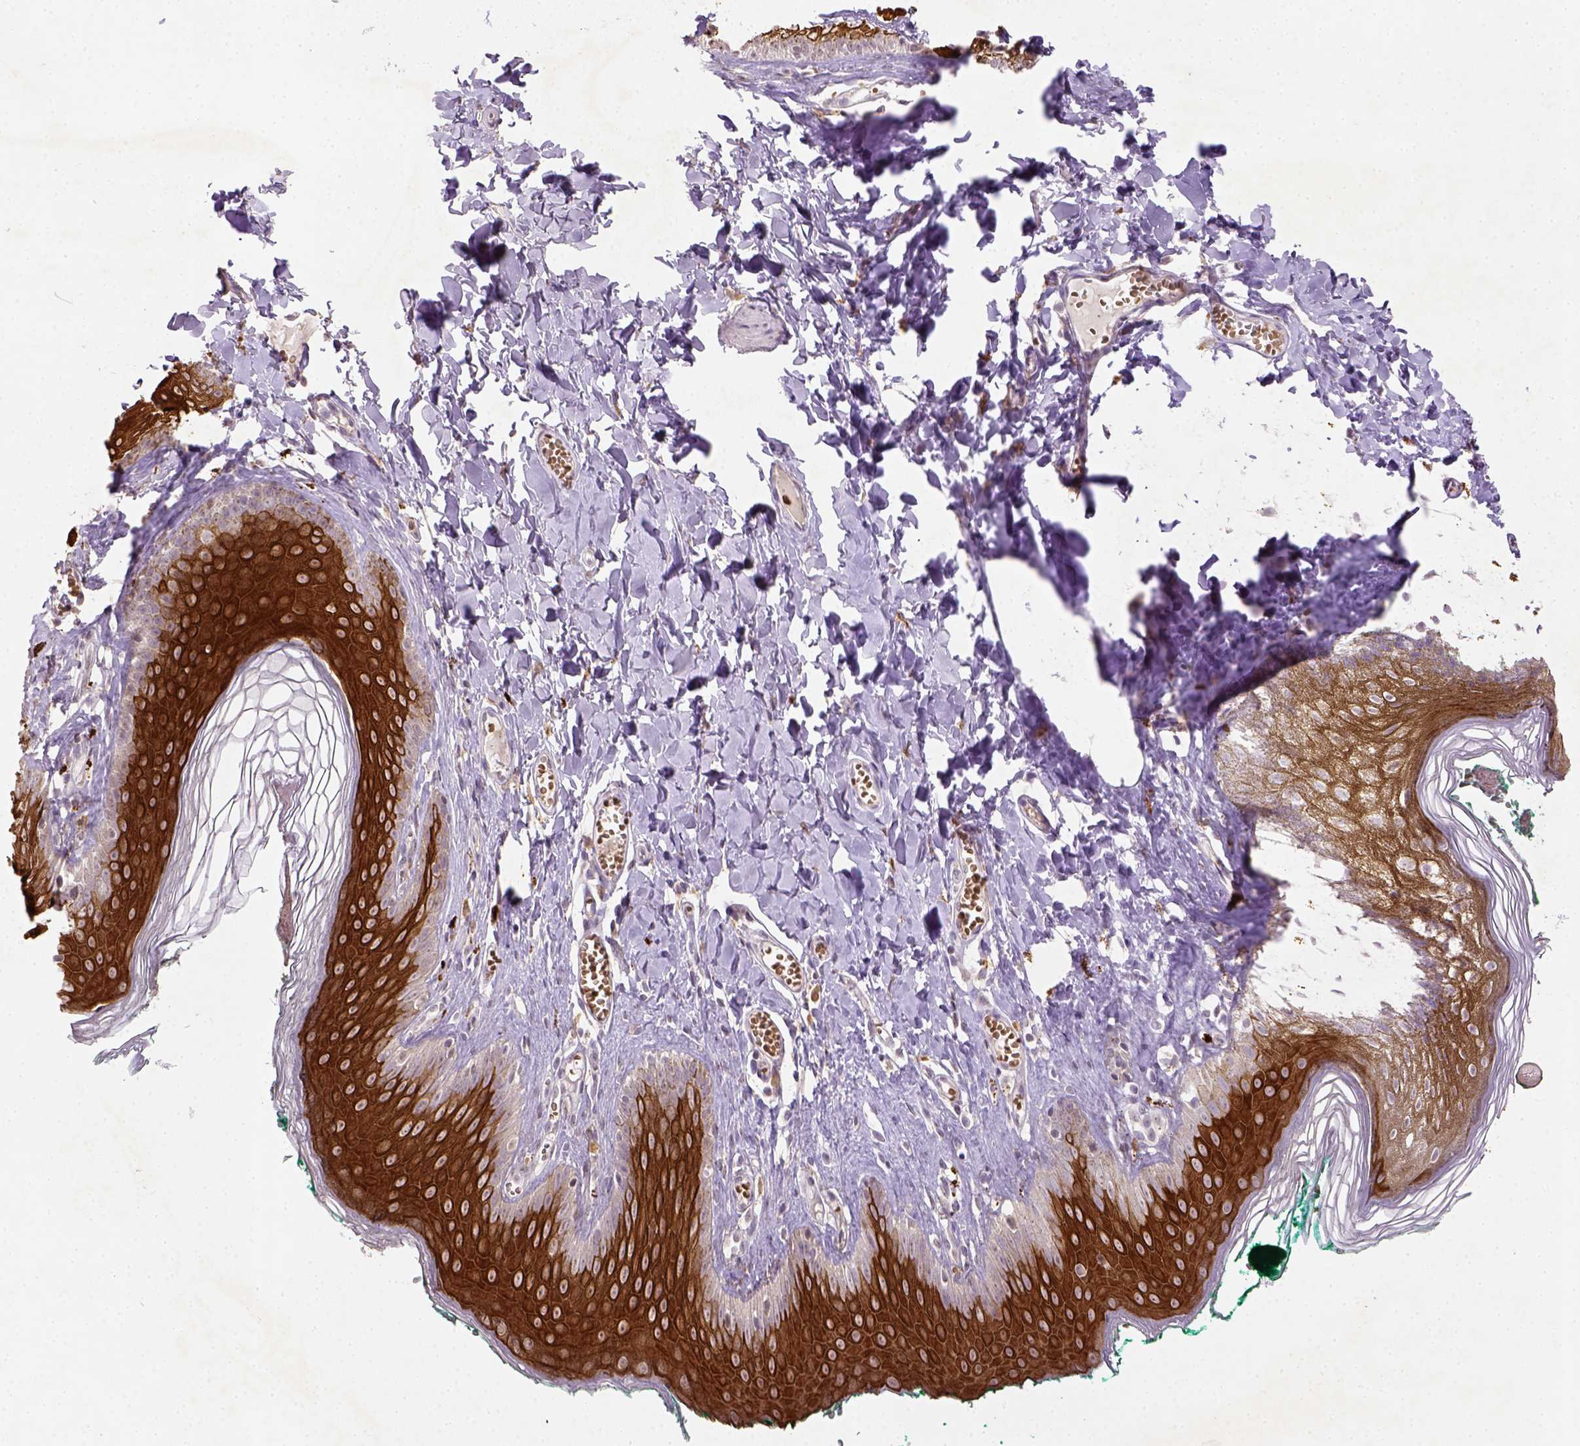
{"staining": {"intensity": "strong", "quantity": ">75%", "location": "cytoplasmic/membranous"}, "tissue": "skin", "cell_type": "Epidermal cells", "image_type": "normal", "snomed": [{"axis": "morphology", "description": "Normal tissue, NOS"}, {"axis": "topography", "description": "Vulva"}, {"axis": "topography", "description": "Peripheral nerve tissue"}], "caption": "DAB (3,3'-diaminobenzidine) immunohistochemical staining of unremarkable skin exhibits strong cytoplasmic/membranous protein positivity in approximately >75% of epidermal cells. (IHC, brightfield microscopy, high magnification).", "gene": "NUDT3", "patient": {"sex": "female", "age": 66}}